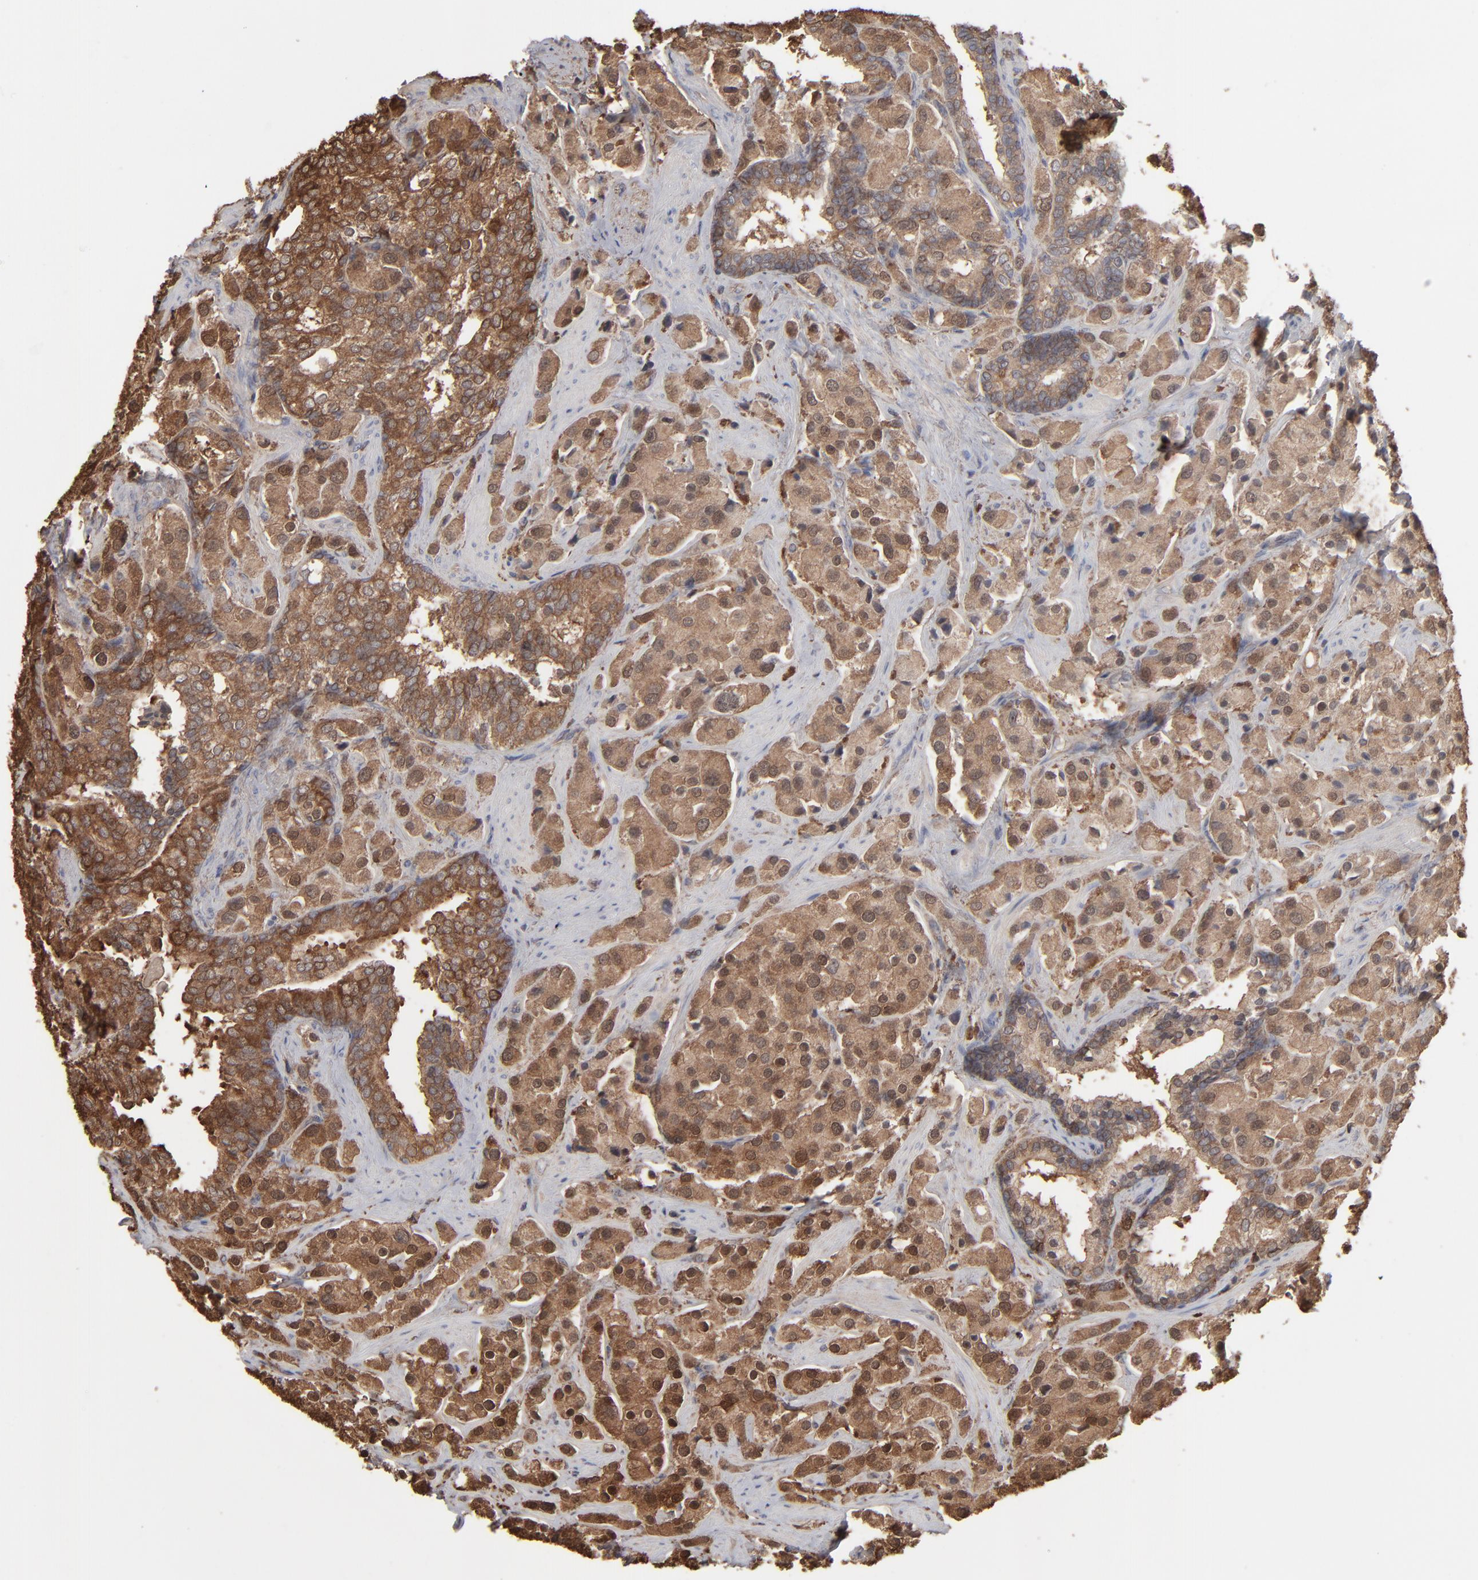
{"staining": {"intensity": "strong", "quantity": ">75%", "location": "cytoplasmic/membranous,nuclear"}, "tissue": "prostate cancer", "cell_type": "Tumor cells", "image_type": "cancer", "snomed": [{"axis": "morphology", "description": "Adenocarcinoma, Medium grade"}, {"axis": "topography", "description": "Prostate"}], "caption": "Strong cytoplasmic/membranous and nuclear positivity for a protein is present in approximately >75% of tumor cells of medium-grade adenocarcinoma (prostate) using immunohistochemistry.", "gene": "NME1-NME2", "patient": {"sex": "male", "age": 70}}